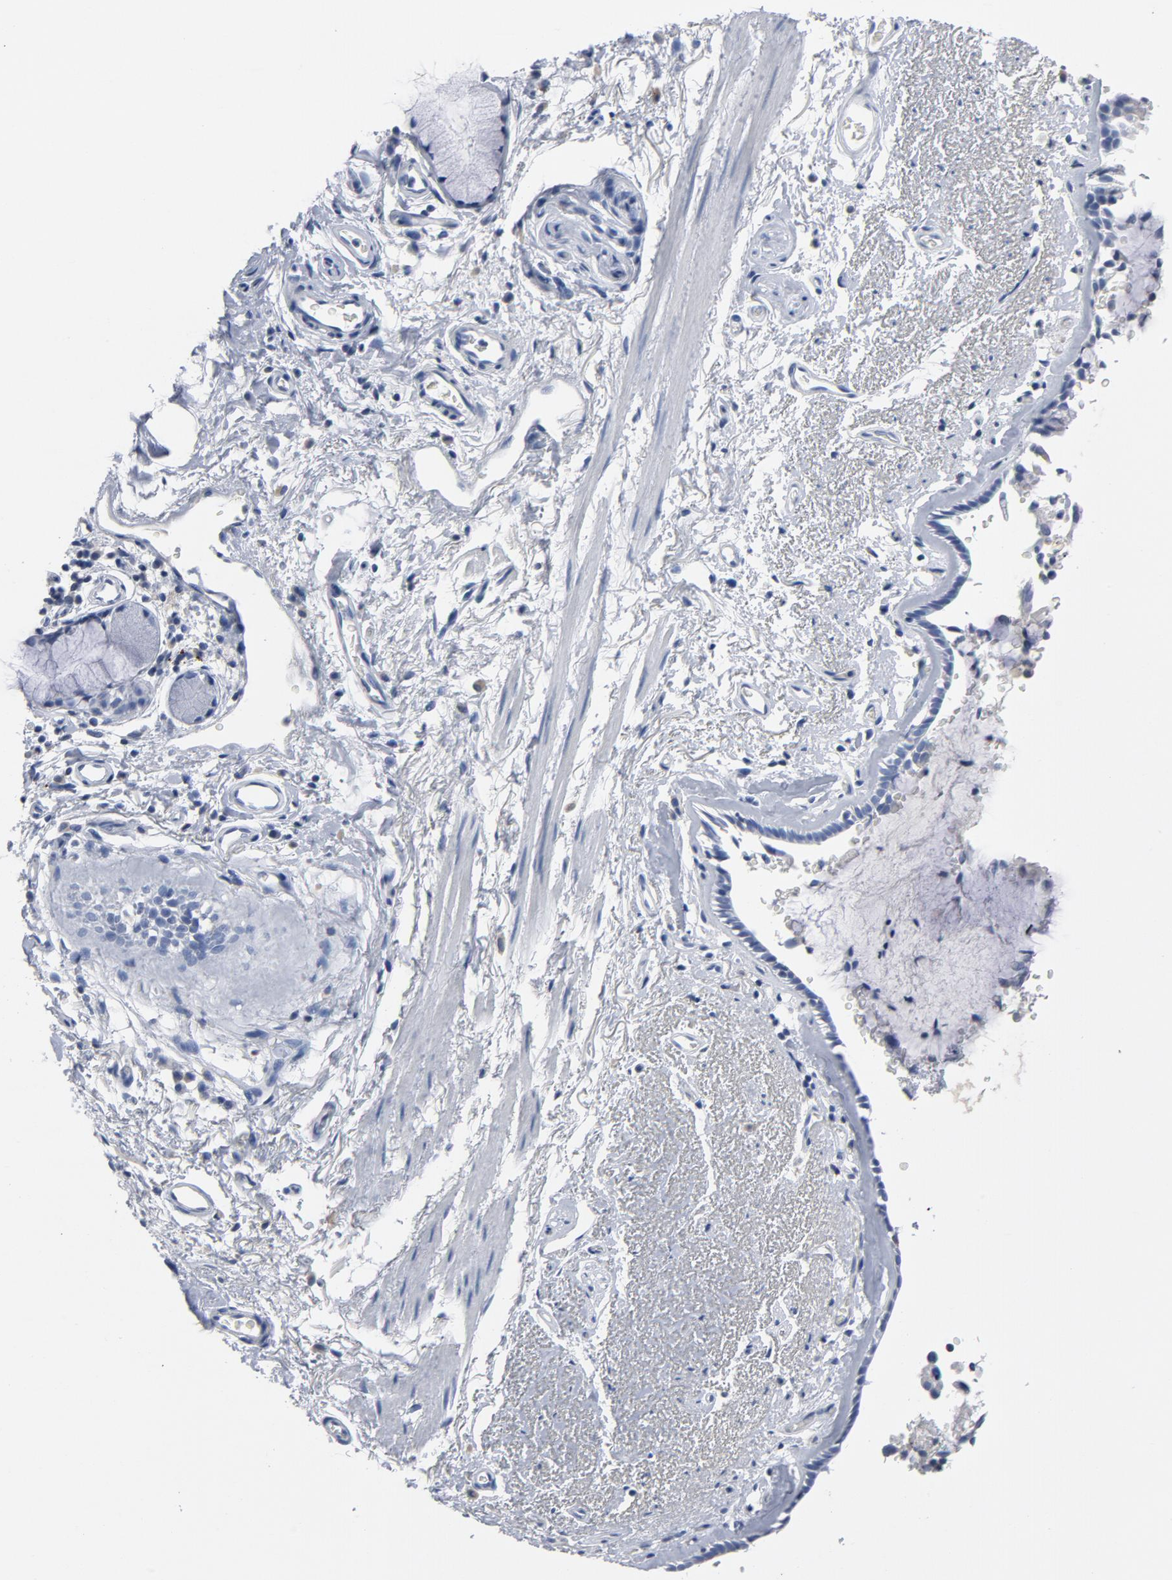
{"staining": {"intensity": "negative", "quantity": "none", "location": "none"}, "tissue": "bronchus", "cell_type": "Respiratory epithelial cells", "image_type": "normal", "snomed": [{"axis": "morphology", "description": "Normal tissue, NOS"}, {"axis": "morphology", "description": "Adenocarcinoma, NOS"}, {"axis": "topography", "description": "Bronchus"}, {"axis": "topography", "description": "Lung"}], "caption": "High power microscopy histopathology image of an immunohistochemistry (IHC) photomicrograph of normal bronchus, revealing no significant positivity in respiratory epithelial cells.", "gene": "CDC20", "patient": {"sex": "male", "age": 71}}